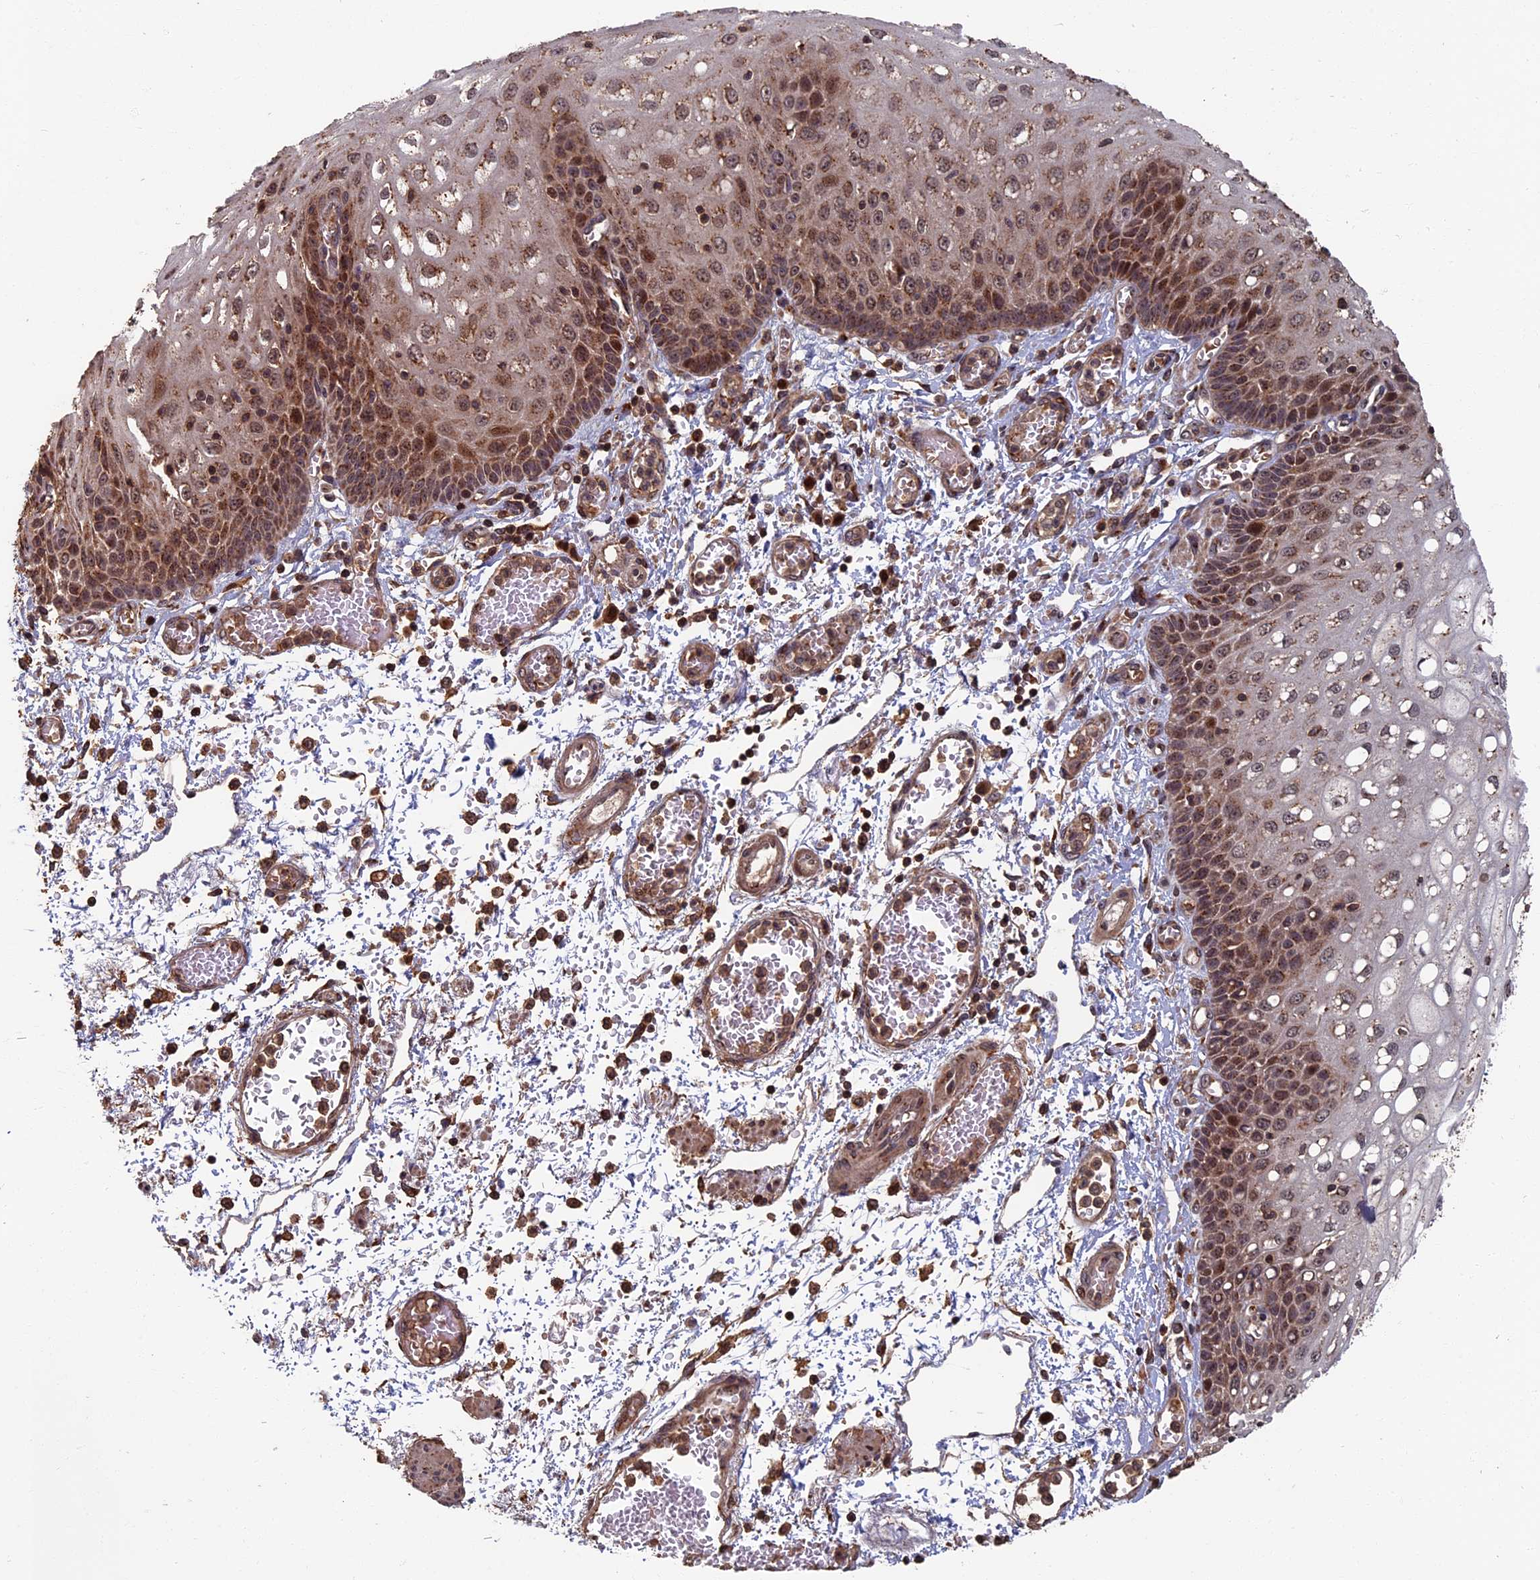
{"staining": {"intensity": "moderate", "quantity": ">75%", "location": "cytoplasmic/membranous,nuclear"}, "tissue": "esophagus", "cell_type": "Squamous epithelial cells", "image_type": "normal", "snomed": [{"axis": "morphology", "description": "Normal tissue, NOS"}, {"axis": "topography", "description": "Esophagus"}], "caption": "IHC (DAB (3,3'-diaminobenzidine)) staining of normal esophagus displays moderate cytoplasmic/membranous,nuclear protein positivity in approximately >75% of squamous epithelial cells.", "gene": "RASGRF1", "patient": {"sex": "male", "age": 81}}